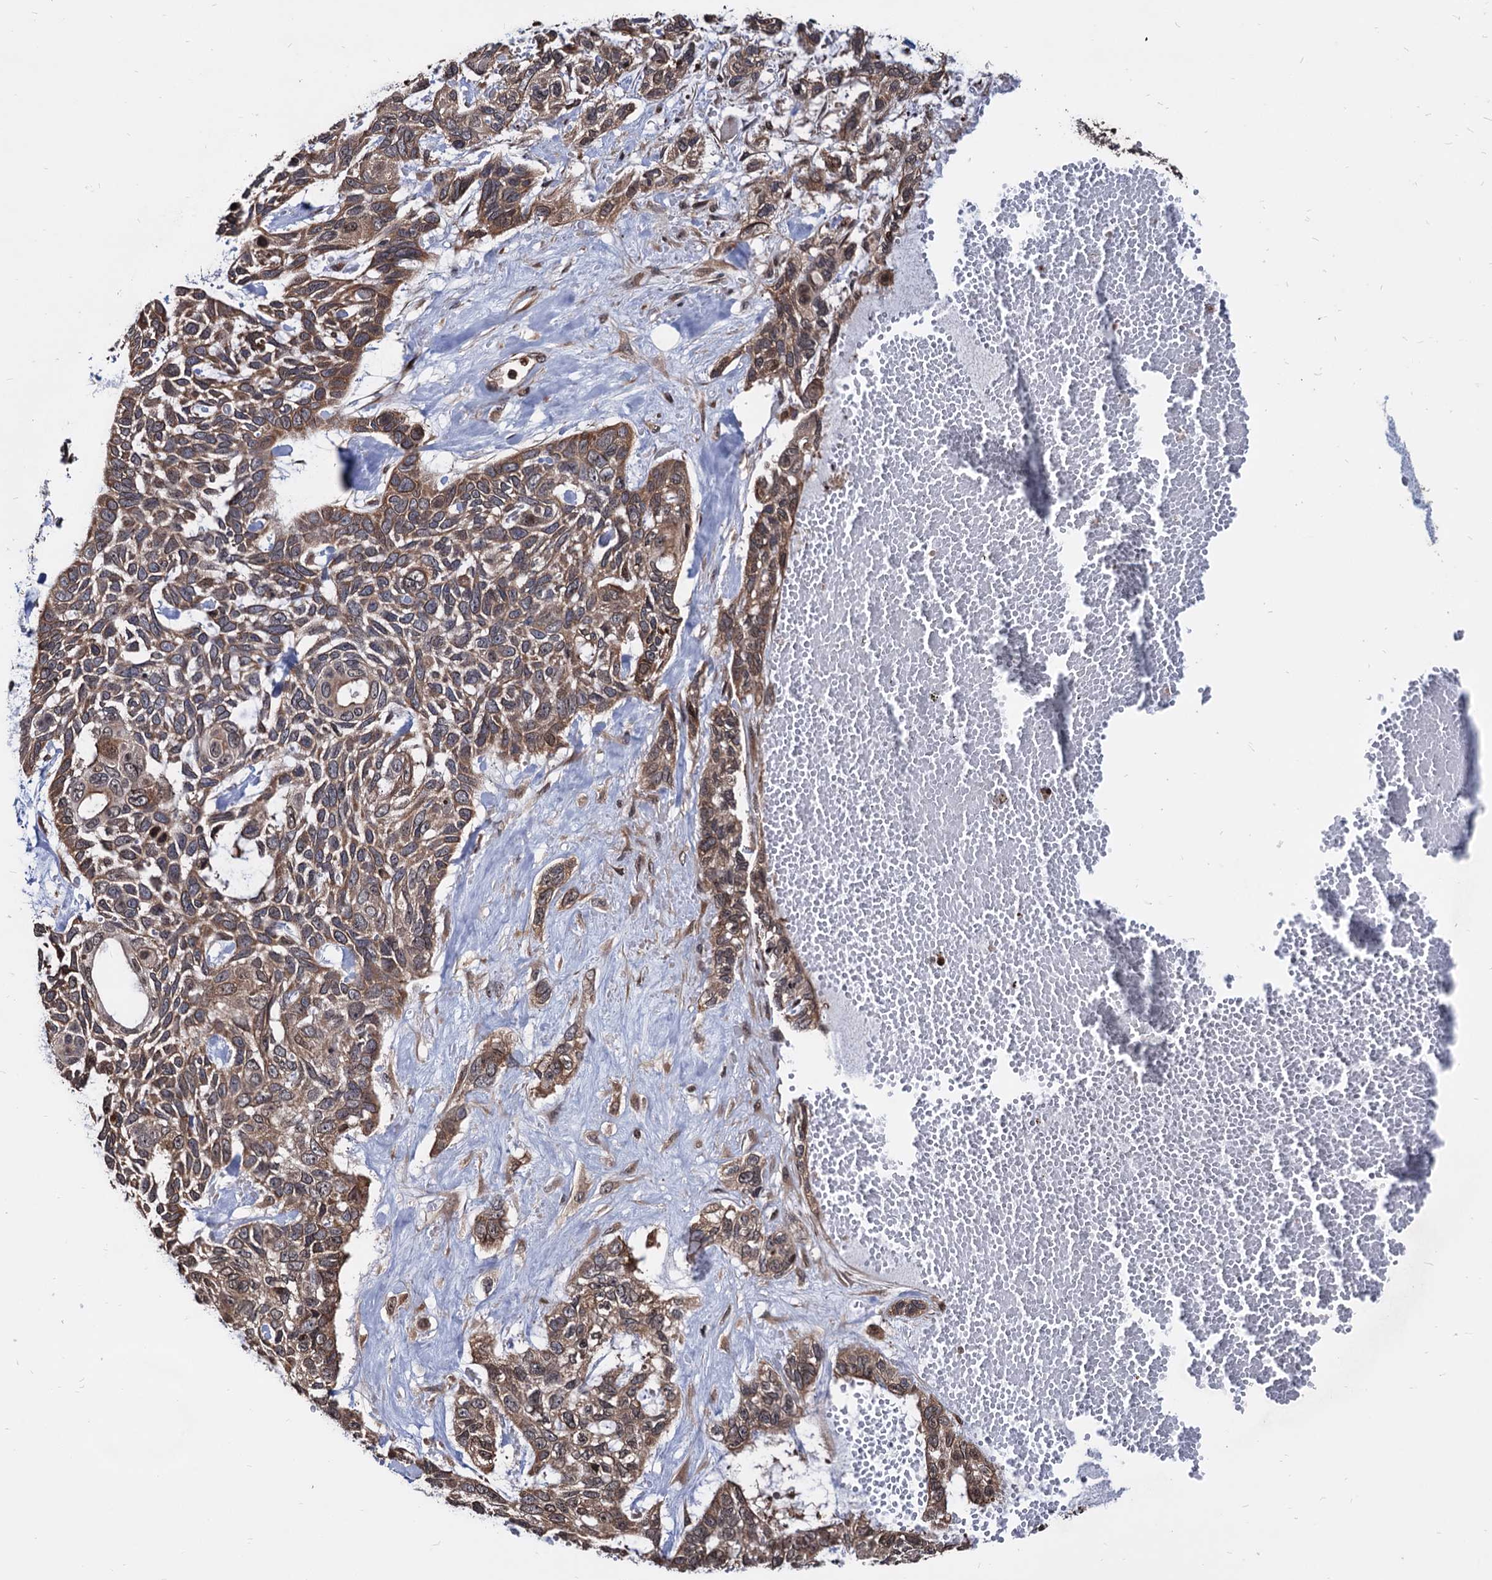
{"staining": {"intensity": "moderate", "quantity": ">75%", "location": "cytoplasmic/membranous"}, "tissue": "skin cancer", "cell_type": "Tumor cells", "image_type": "cancer", "snomed": [{"axis": "morphology", "description": "Basal cell carcinoma"}, {"axis": "topography", "description": "Skin"}], "caption": "Immunohistochemistry (IHC) of skin cancer reveals medium levels of moderate cytoplasmic/membranous expression in approximately >75% of tumor cells.", "gene": "ANKRD12", "patient": {"sex": "male", "age": 88}}